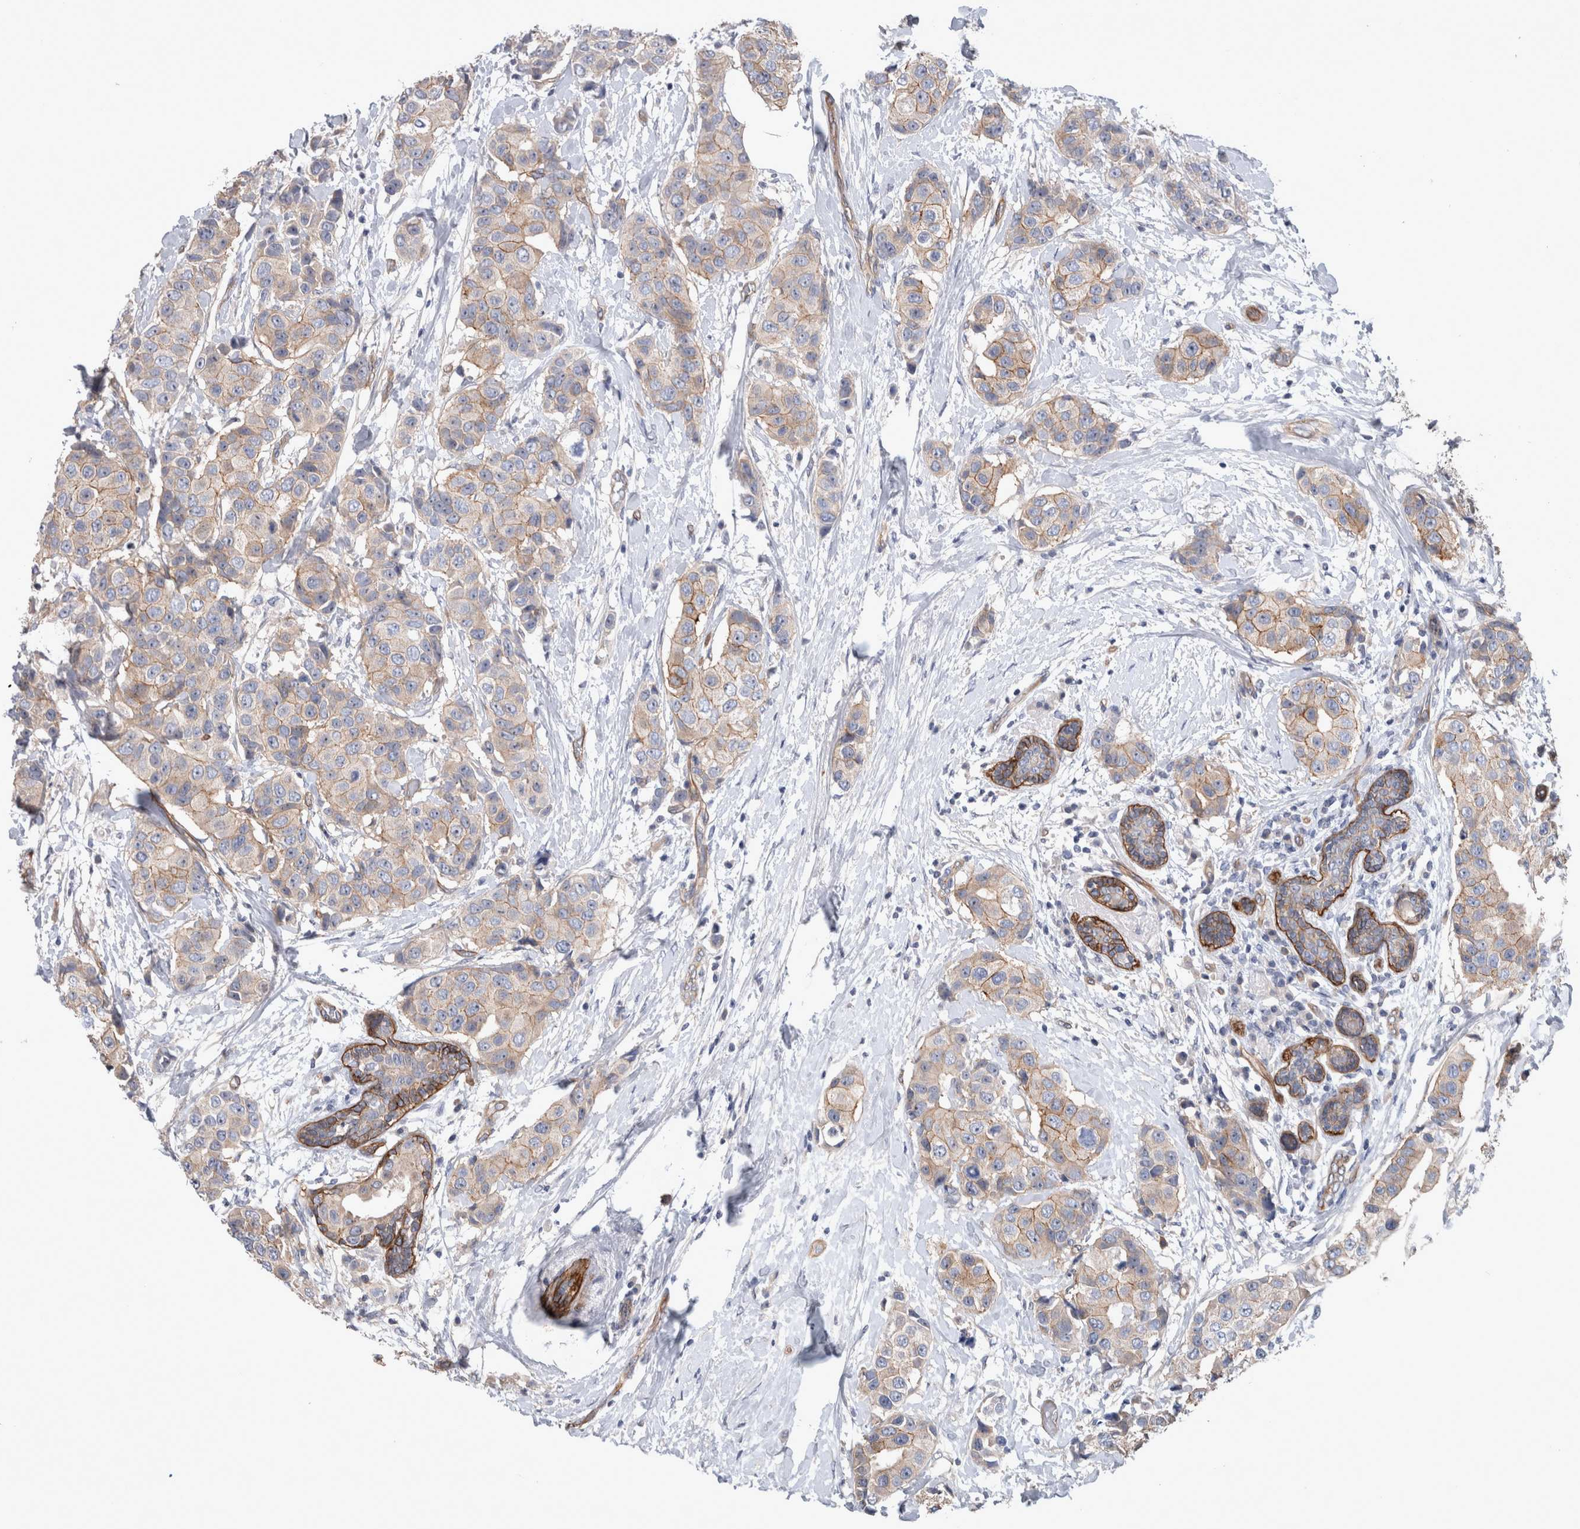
{"staining": {"intensity": "moderate", "quantity": "25%-75%", "location": "cytoplasmic/membranous"}, "tissue": "breast cancer", "cell_type": "Tumor cells", "image_type": "cancer", "snomed": [{"axis": "morphology", "description": "Normal tissue, NOS"}, {"axis": "morphology", "description": "Duct carcinoma"}, {"axis": "topography", "description": "Breast"}], "caption": "Protein analysis of breast intraductal carcinoma tissue reveals moderate cytoplasmic/membranous positivity in approximately 25%-75% of tumor cells.", "gene": "BCAM", "patient": {"sex": "female", "age": 39}}